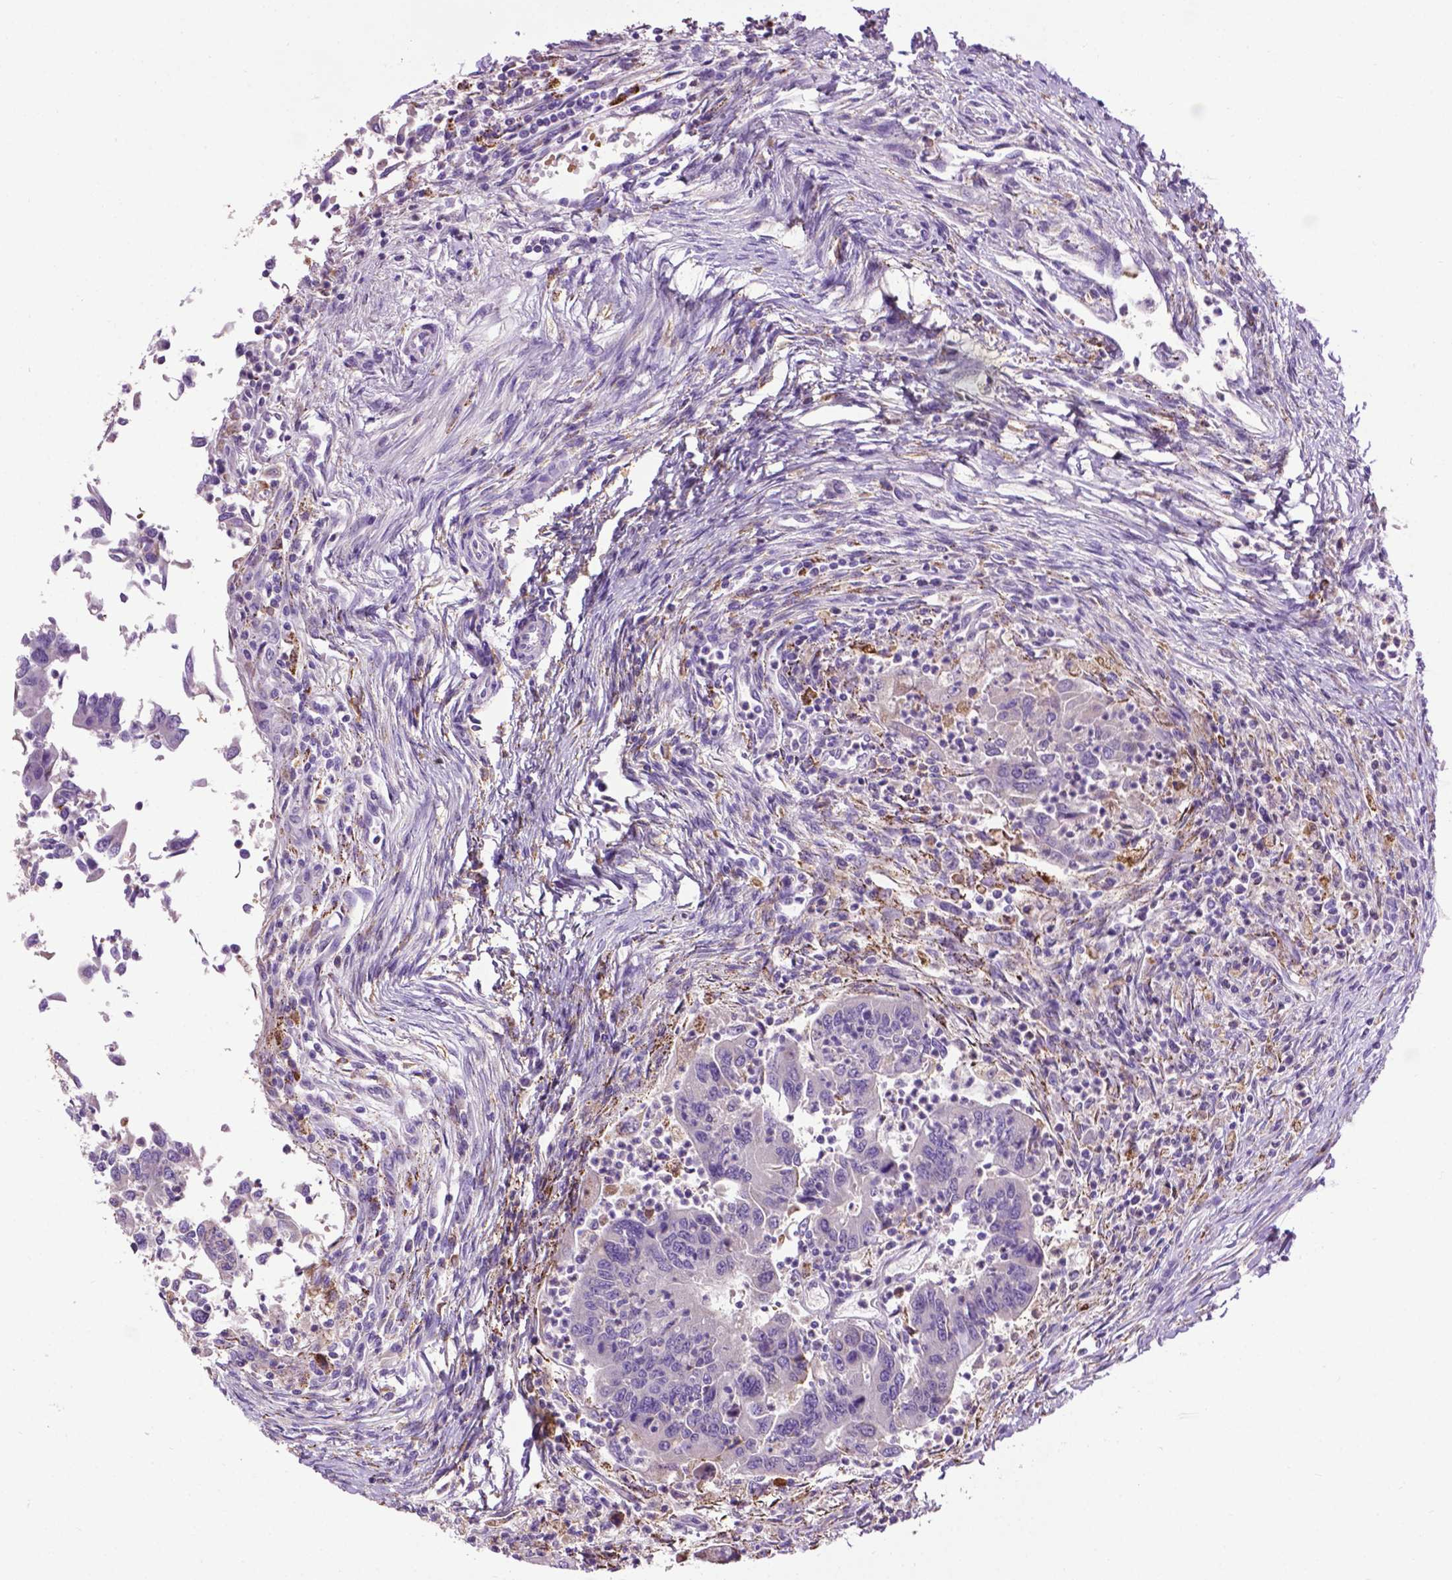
{"staining": {"intensity": "negative", "quantity": "none", "location": "none"}, "tissue": "colorectal cancer", "cell_type": "Tumor cells", "image_type": "cancer", "snomed": [{"axis": "morphology", "description": "Adenocarcinoma, NOS"}, {"axis": "topography", "description": "Colon"}], "caption": "The photomicrograph displays no significant positivity in tumor cells of colorectal cancer.", "gene": "TMEM132E", "patient": {"sex": "female", "age": 67}}